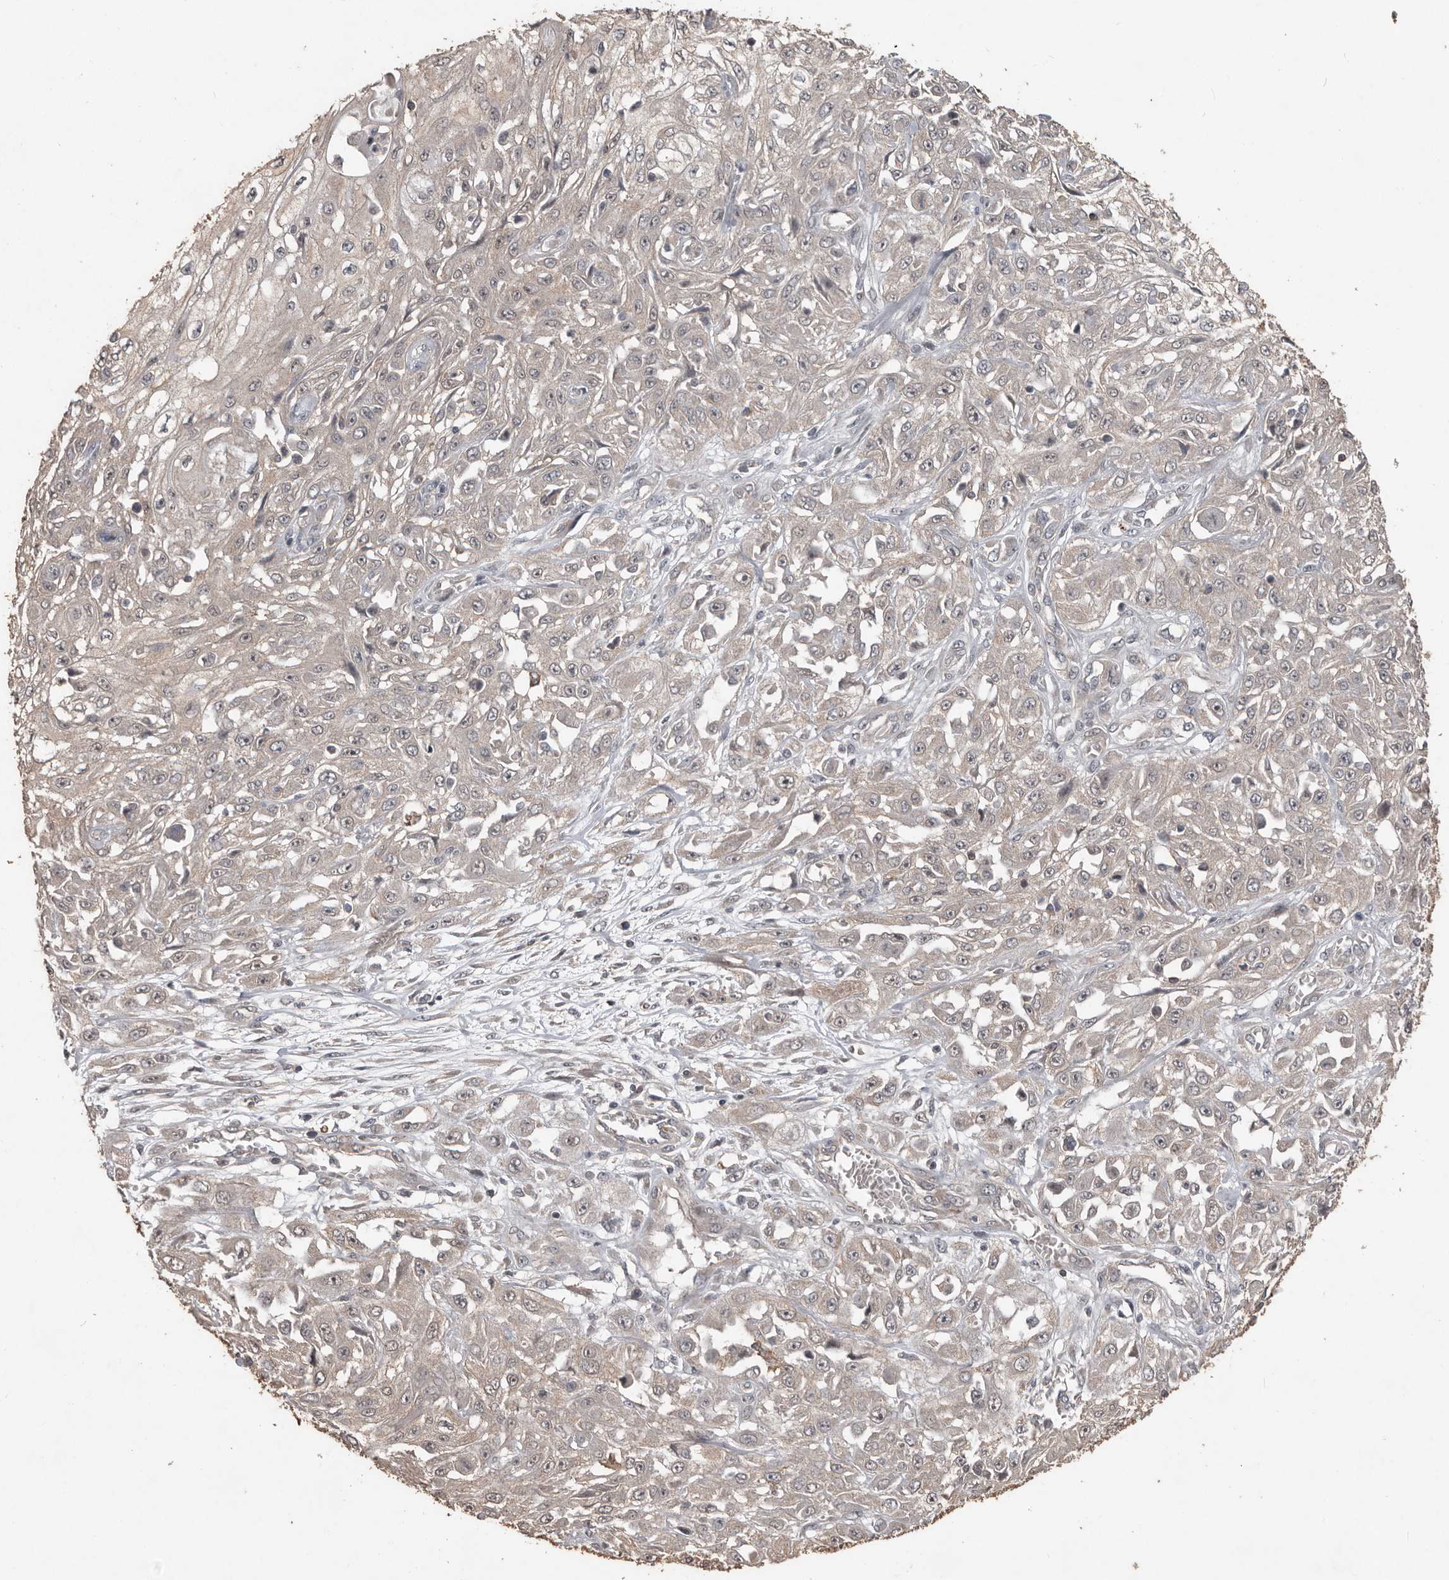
{"staining": {"intensity": "negative", "quantity": "none", "location": "none"}, "tissue": "skin cancer", "cell_type": "Tumor cells", "image_type": "cancer", "snomed": [{"axis": "morphology", "description": "Squamous cell carcinoma, NOS"}, {"axis": "morphology", "description": "Squamous cell carcinoma, metastatic, NOS"}, {"axis": "topography", "description": "Skin"}, {"axis": "topography", "description": "Lymph node"}], "caption": "This is a micrograph of immunohistochemistry staining of skin metastatic squamous cell carcinoma, which shows no expression in tumor cells.", "gene": "BAMBI", "patient": {"sex": "male", "age": 75}}